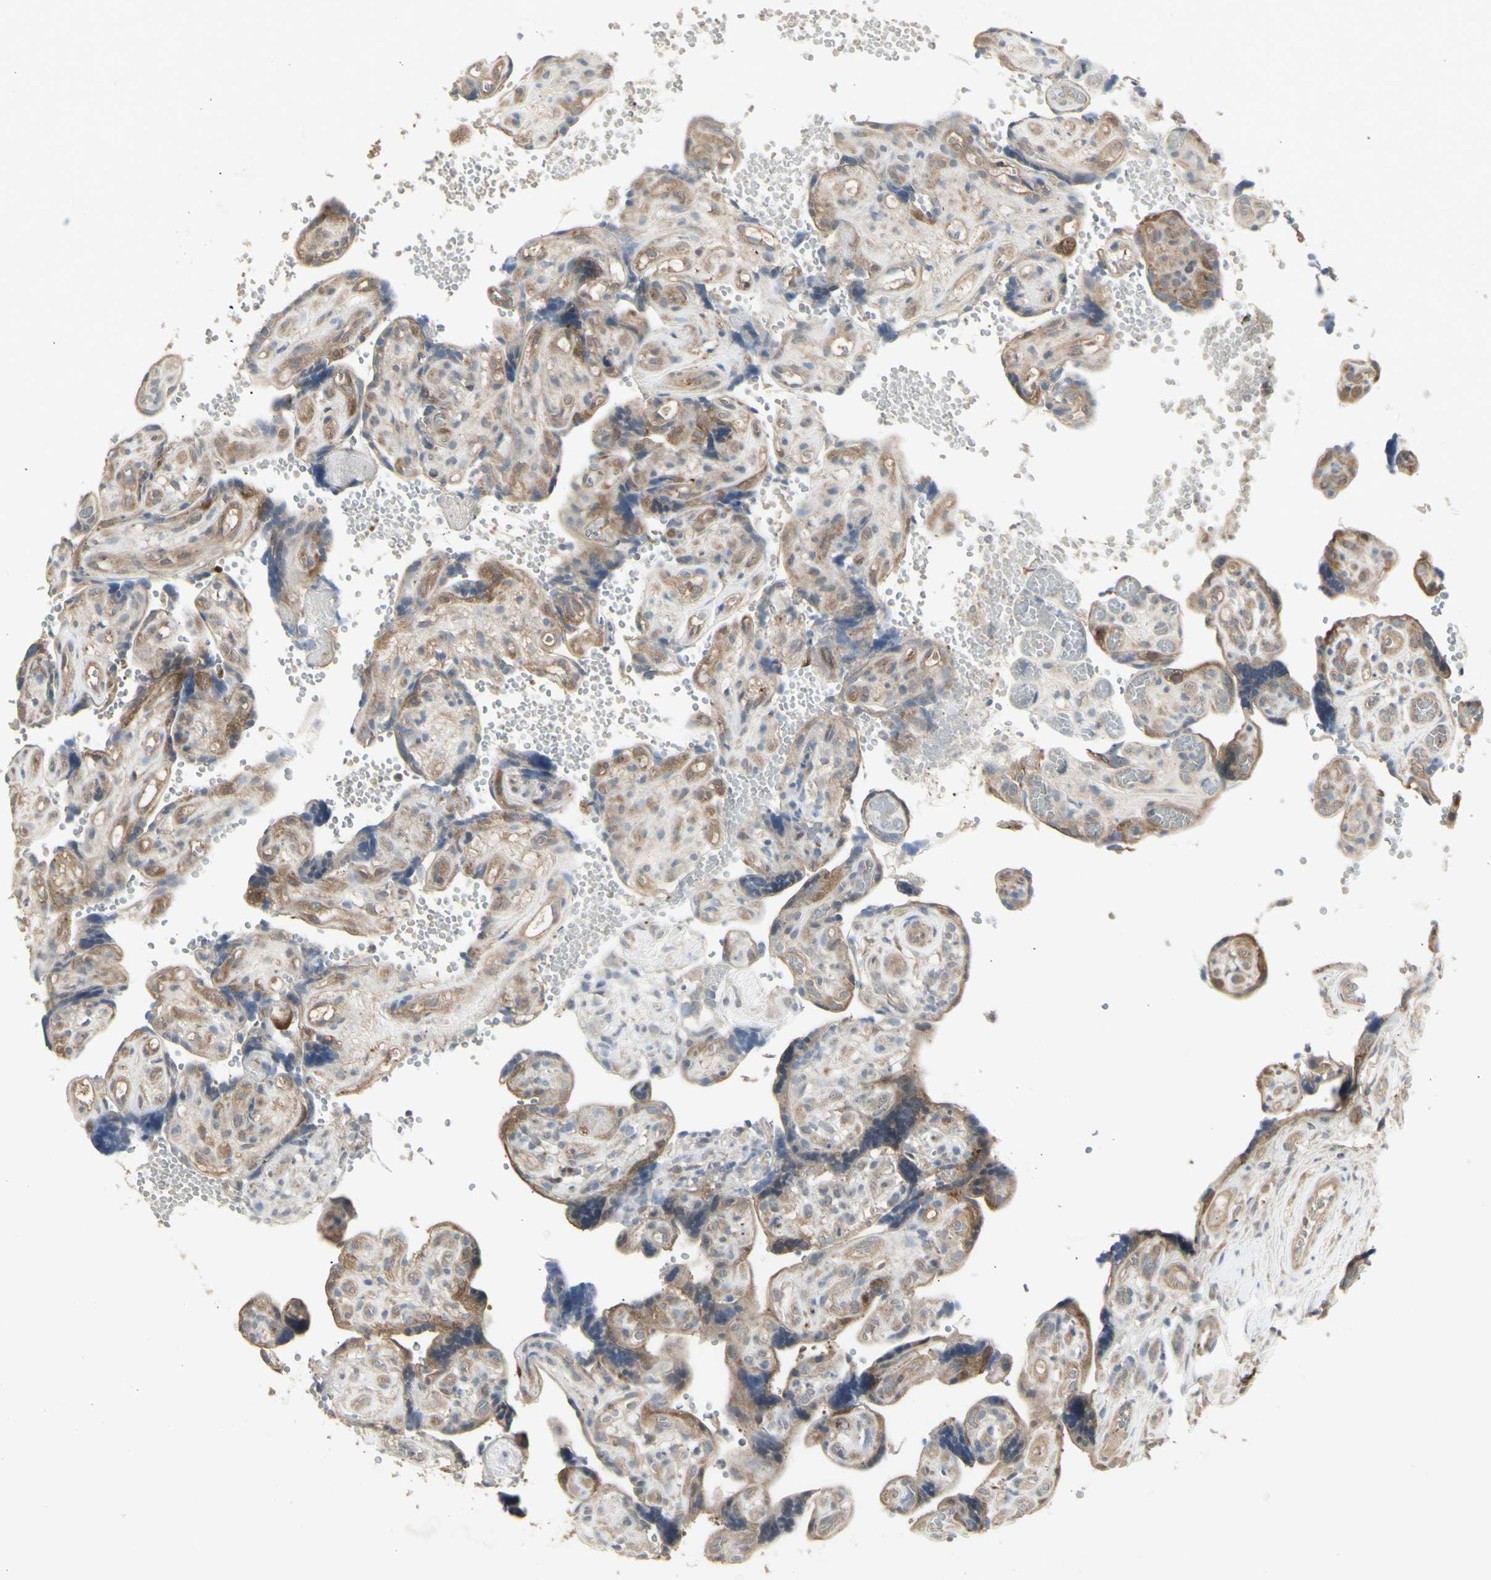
{"staining": {"intensity": "strong", "quantity": ">75%", "location": "cytoplasmic/membranous"}, "tissue": "placenta", "cell_type": "Trophoblastic cells", "image_type": "normal", "snomed": [{"axis": "morphology", "description": "Normal tissue, NOS"}, {"axis": "topography", "description": "Placenta"}], "caption": "High-magnification brightfield microscopy of normal placenta stained with DAB (3,3'-diaminobenzidine) (brown) and counterstained with hematoxylin (blue). trophoblastic cells exhibit strong cytoplasmic/membranous positivity is appreciated in approximately>75% of cells.", "gene": "CHURC1", "patient": {"sex": "female", "age": 30}}